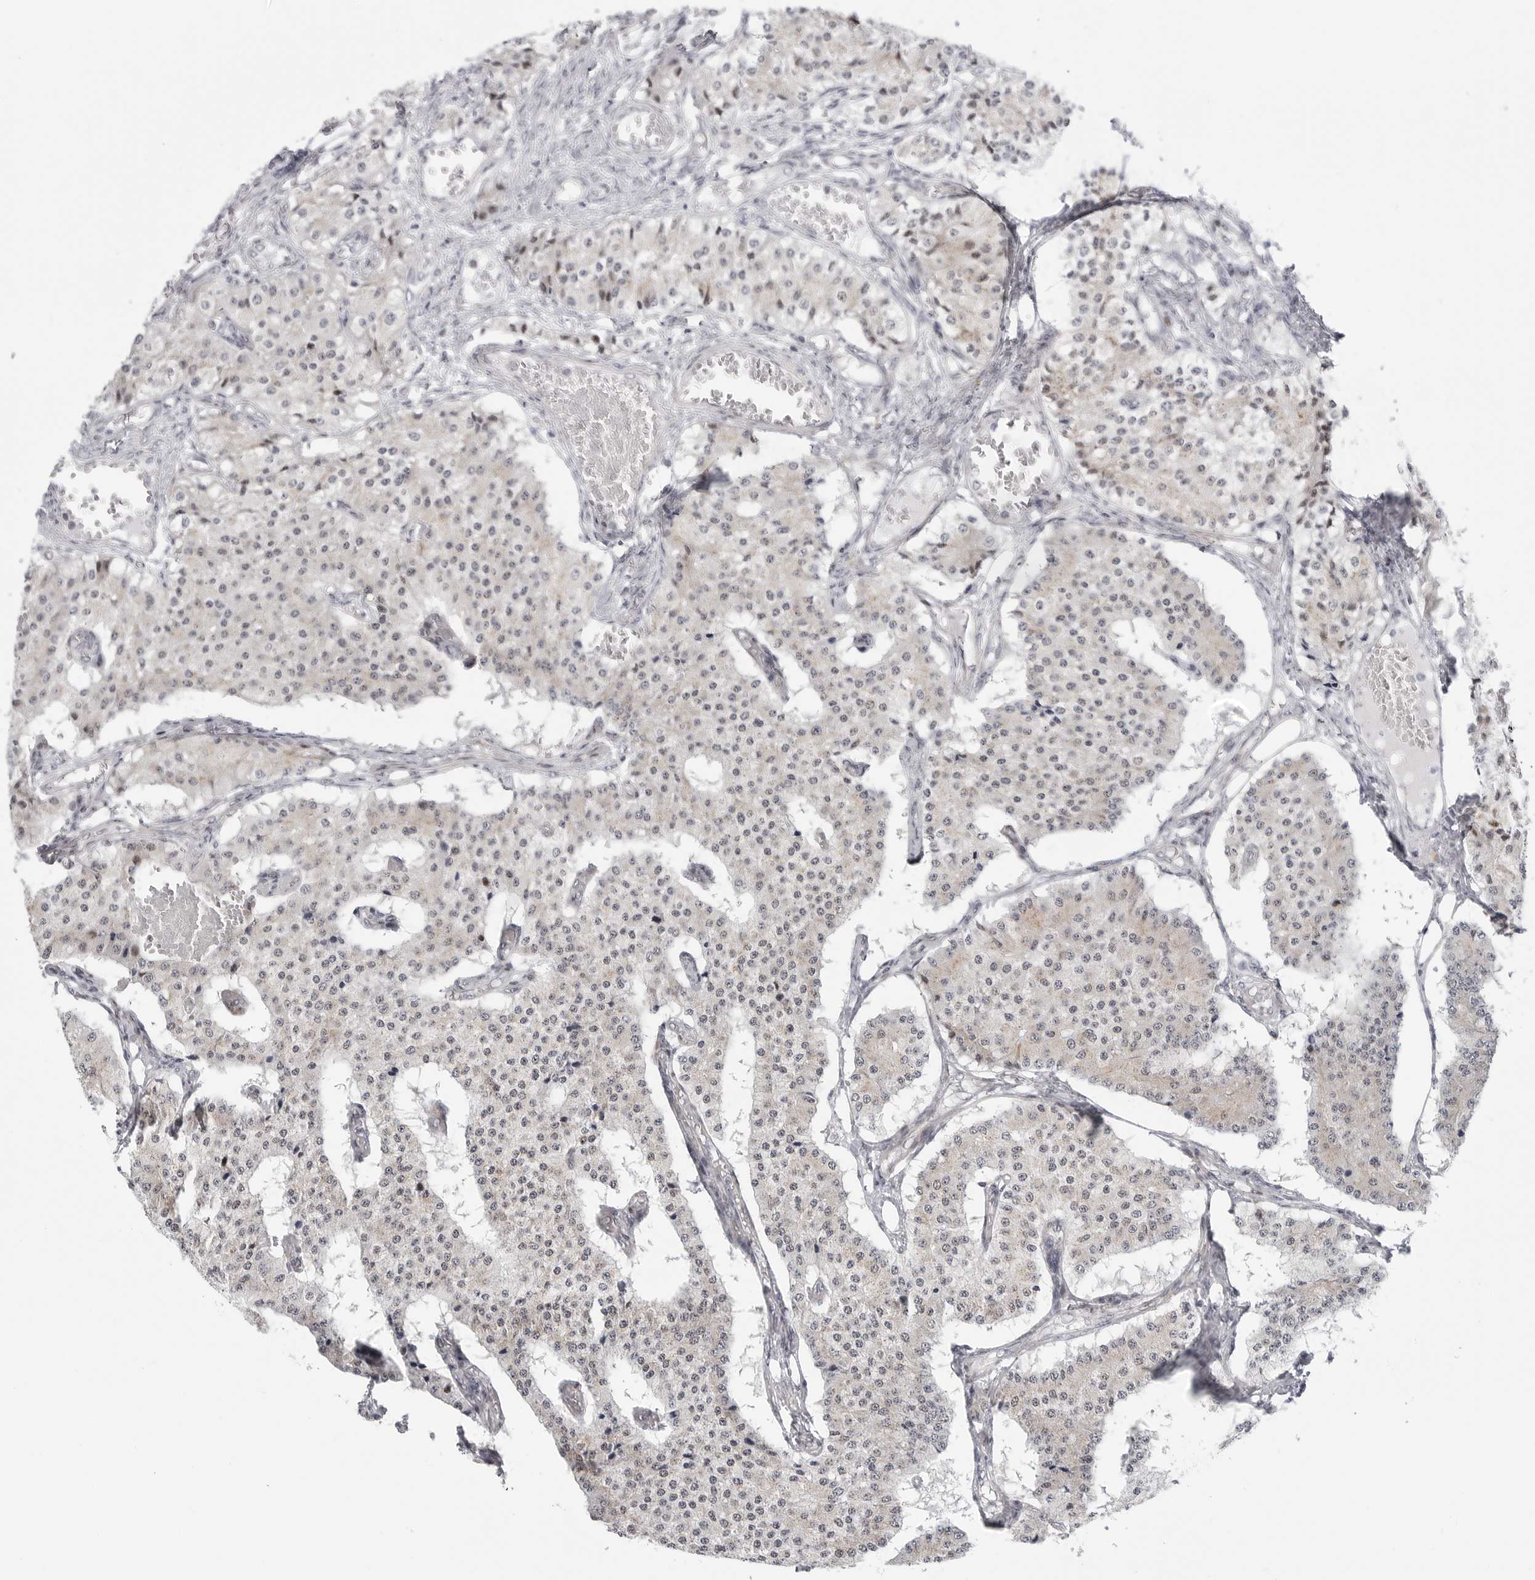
{"staining": {"intensity": "weak", "quantity": "<25%", "location": "cytoplasmic/membranous"}, "tissue": "carcinoid", "cell_type": "Tumor cells", "image_type": "cancer", "snomed": [{"axis": "morphology", "description": "Carcinoid, malignant, NOS"}, {"axis": "topography", "description": "Colon"}], "caption": "DAB immunohistochemical staining of human malignant carcinoid exhibits no significant positivity in tumor cells.", "gene": "FAM135B", "patient": {"sex": "female", "age": 52}}